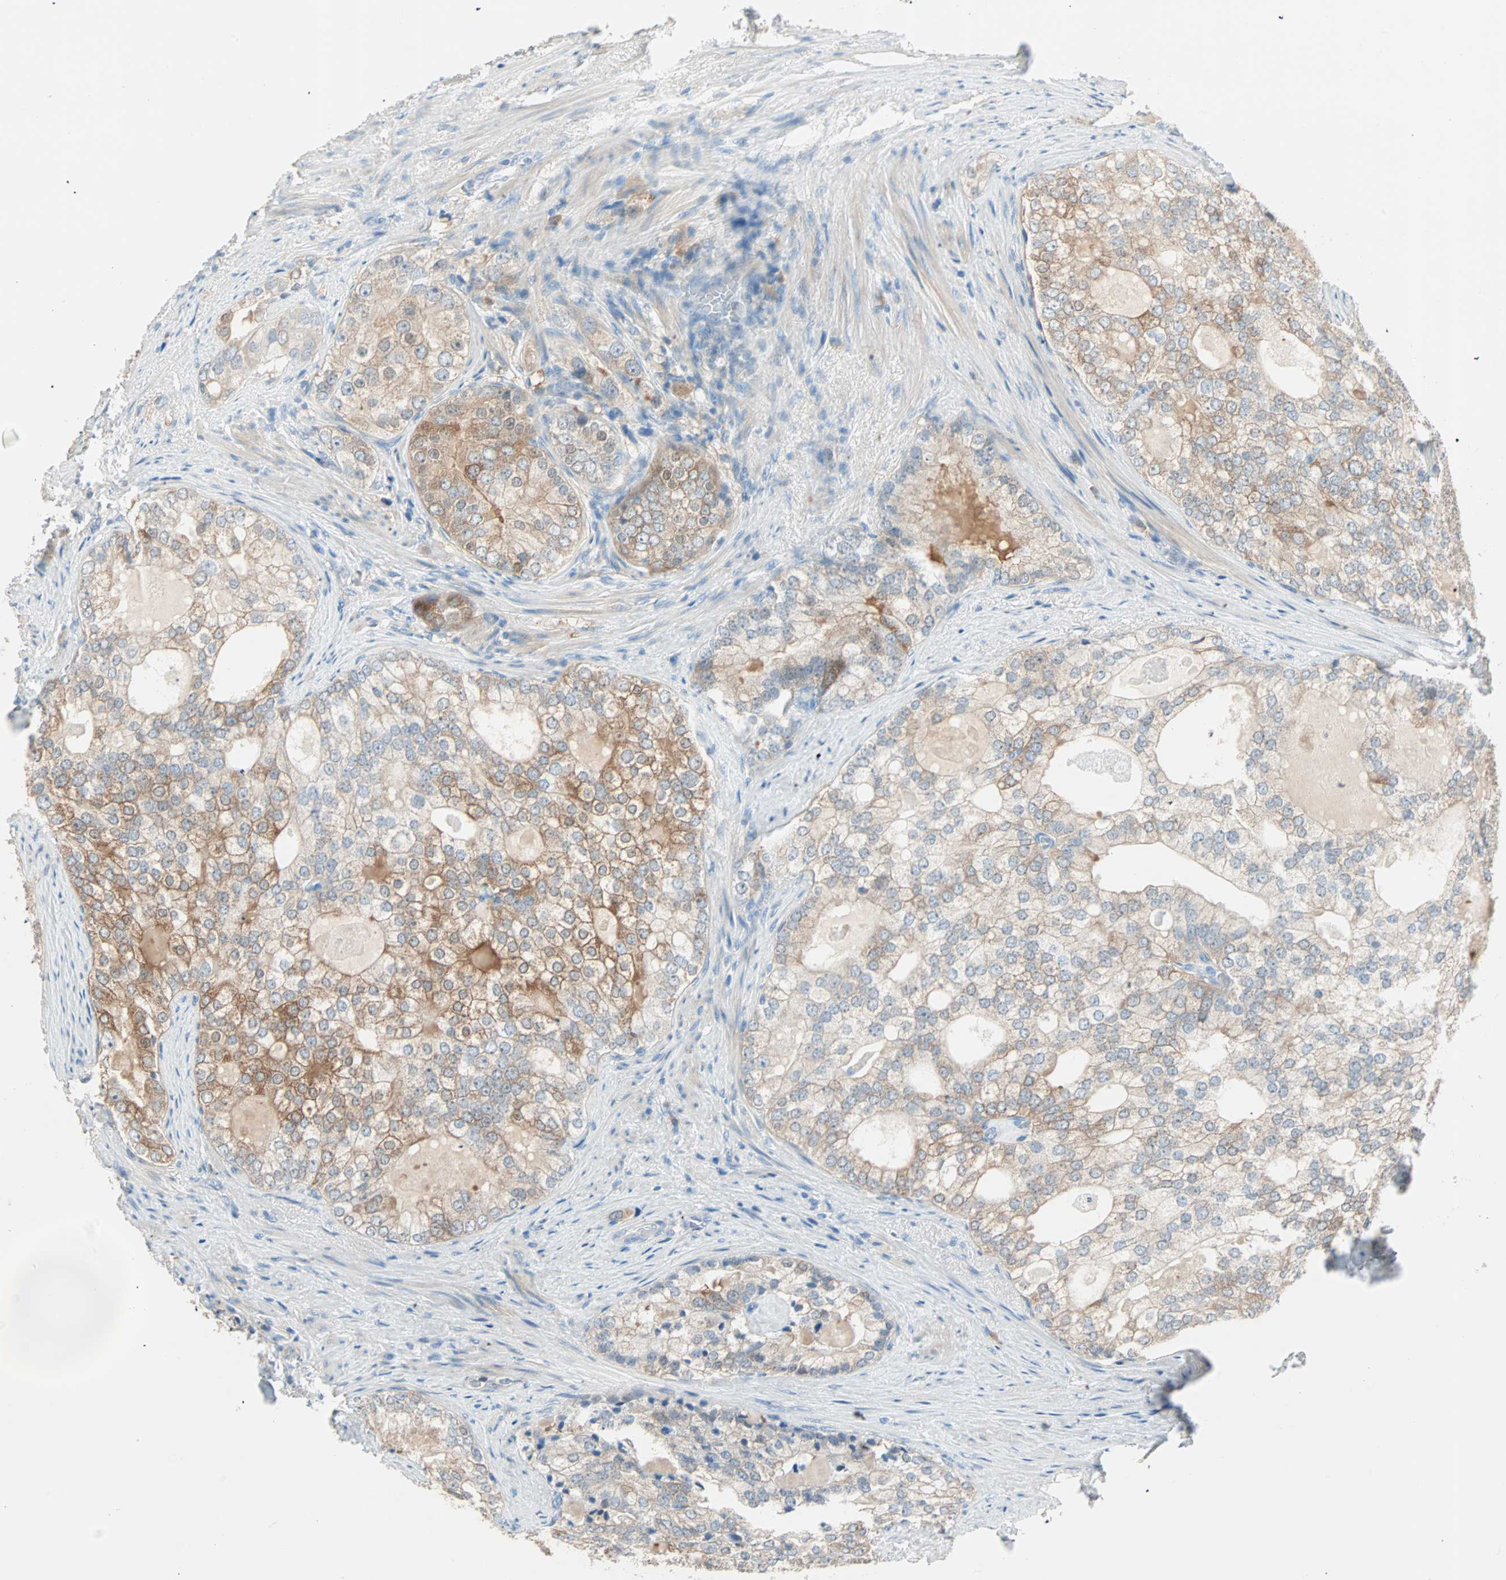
{"staining": {"intensity": "moderate", "quantity": ">75%", "location": "cytoplasmic/membranous"}, "tissue": "prostate cancer", "cell_type": "Tumor cells", "image_type": "cancer", "snomed": [{"axis": "morphology", "description": "Adenocarcinoma, High grade"}, {"axis": "topography", "description": "Prostate"}], "caption": "A high-resolution photomicrograph shows IHC staining of high-grade adenocarcinoma (prostate), which demonstrates moderate cytoplasmic/membranous staining in approximately >75% of tumor cells. The protein is stained brown, and the nuclei are stained in blue (DAB (3,3'-diaminobenzidine) IHC with brightfield microscopy, high magnification).", "gene": "ATF6", "patient": {"sex": "male", "age": 66}}